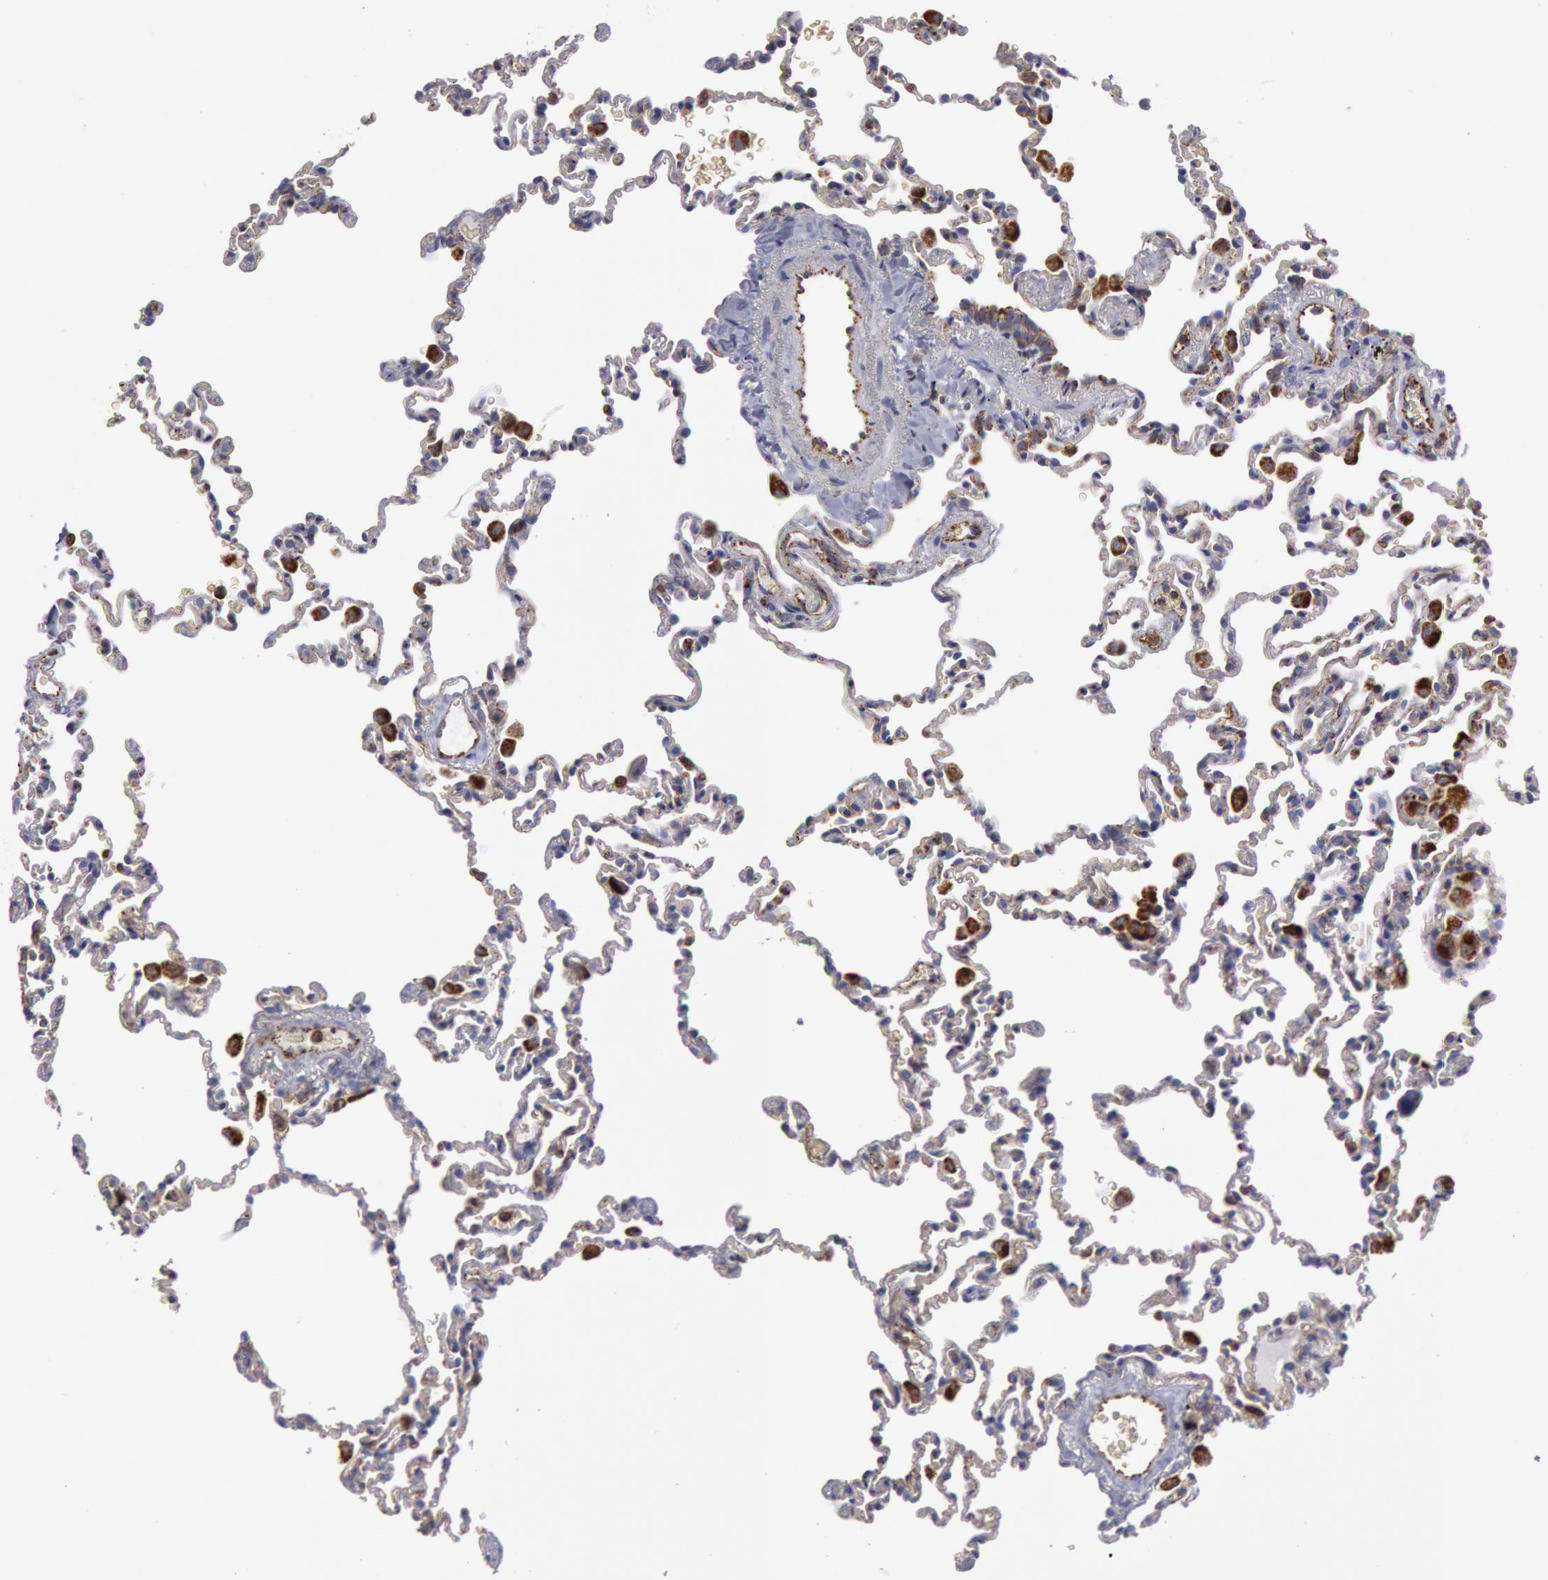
{"staining": {"intensity": "negative", "quantity": "none", "location": "none"}, "tissue": "lung", "cell_type": "Alveolar cells", "image_type": "normal", "snomed": [{"axis": "morphology", "description": "Normal tissue, NOS"}, {"axis": "topography", "description": "Lung"}], "caption": "An IHC photomicrograph of benign lung is shown. There is no staining in alveolar cells of lung.", "gene": "FLOT1", "patient": {"sex": "male", "age": 59}}